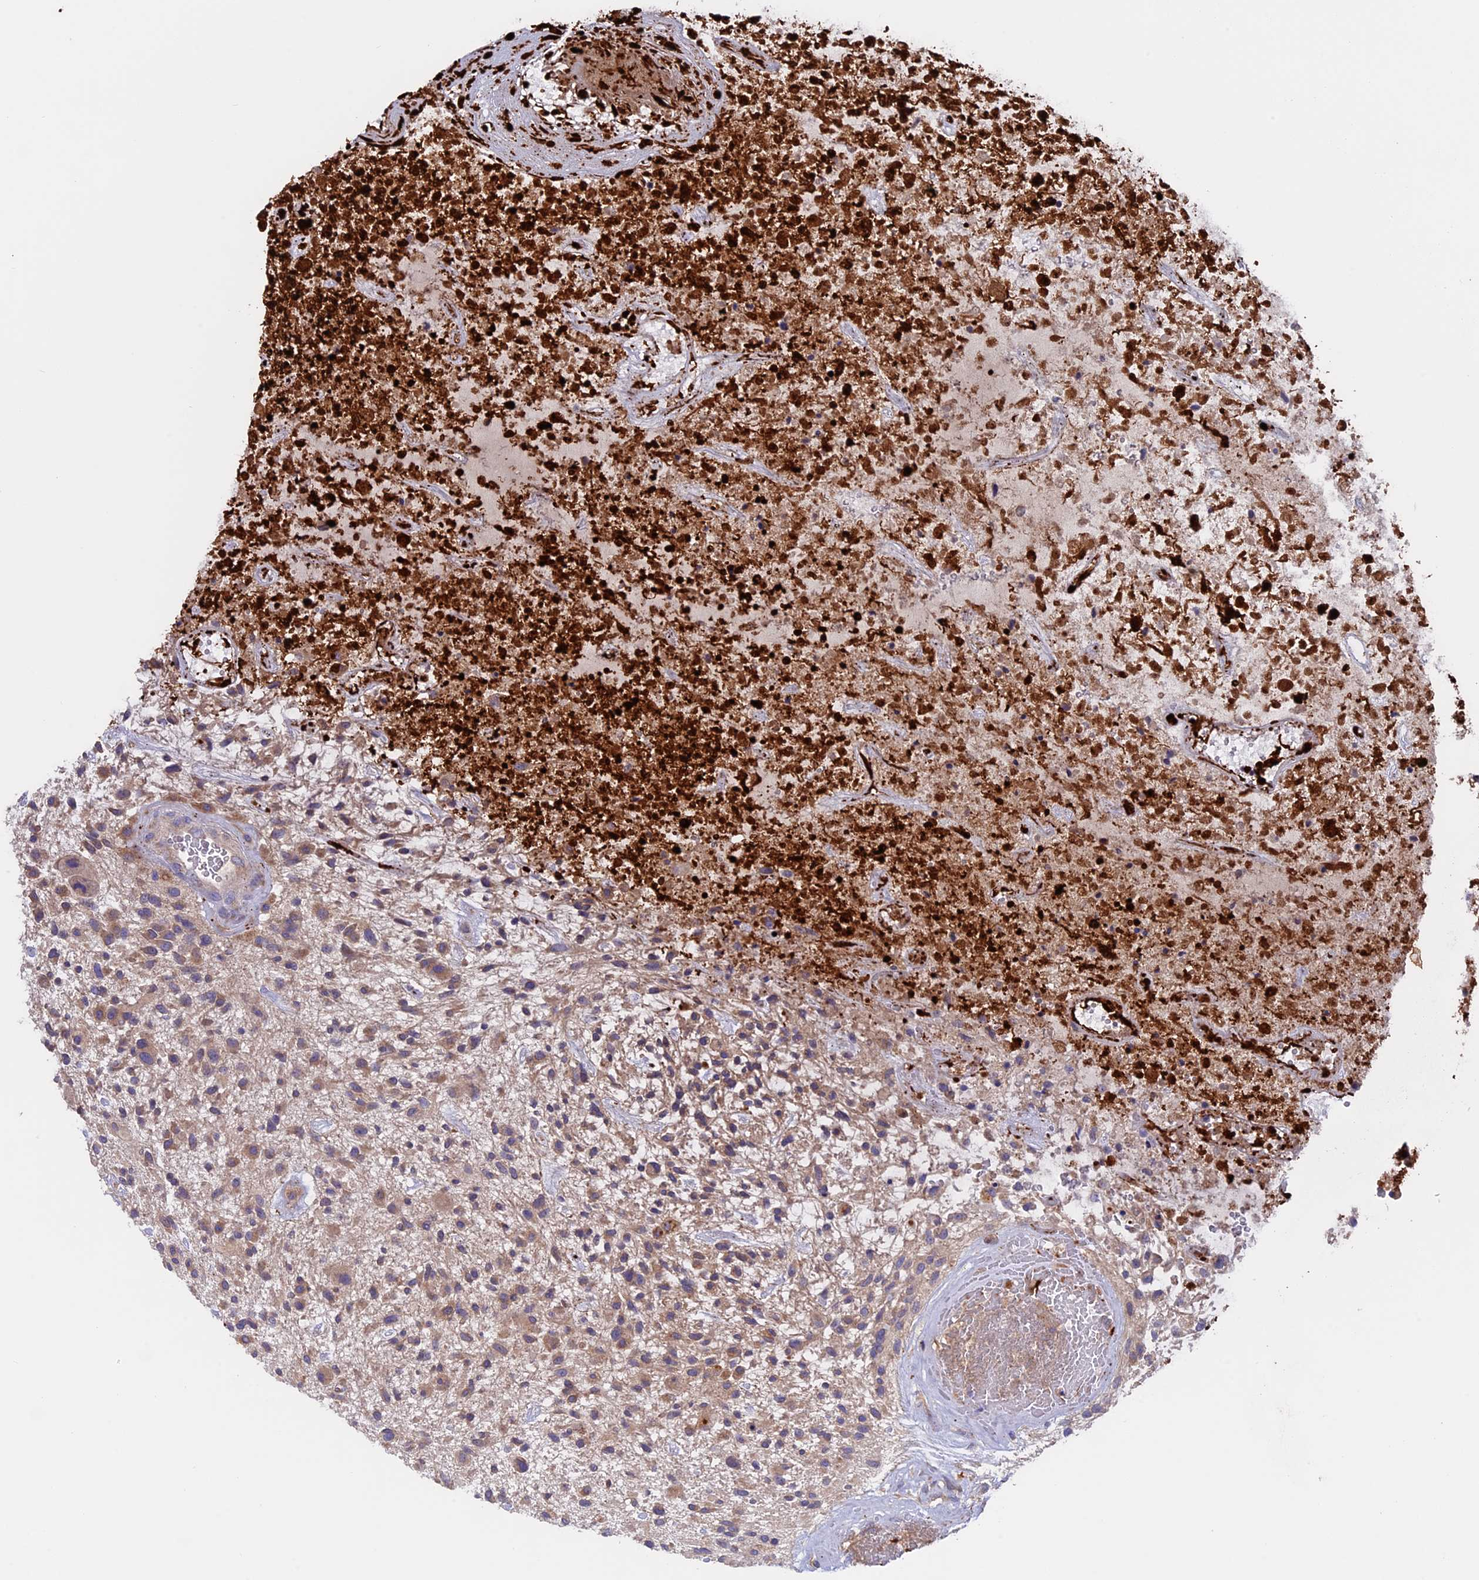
{"staining": {"intensity": "weak", "quantity": ">75%", "location": "cytoplasmic/membranous"}, "tissue": "glioma", "cell_type": "Tumor cells", "image_type": "cancer", "snomed": [{"axis": "morphology", "description": "Glioma, malignant, High grade"}, {"axis": "topography", "description": "Brain"}], "caption": "Brown immunohistochemical staining in malignant high-grade glioma exhibits weak cytoplasmic/membranous staining in approximately >75% of tumor cells. (DAB IHC with brightfield microscopy, high magnification).", "gene": "PTPN9", "patient": {"sex": "male", "age": 47}}